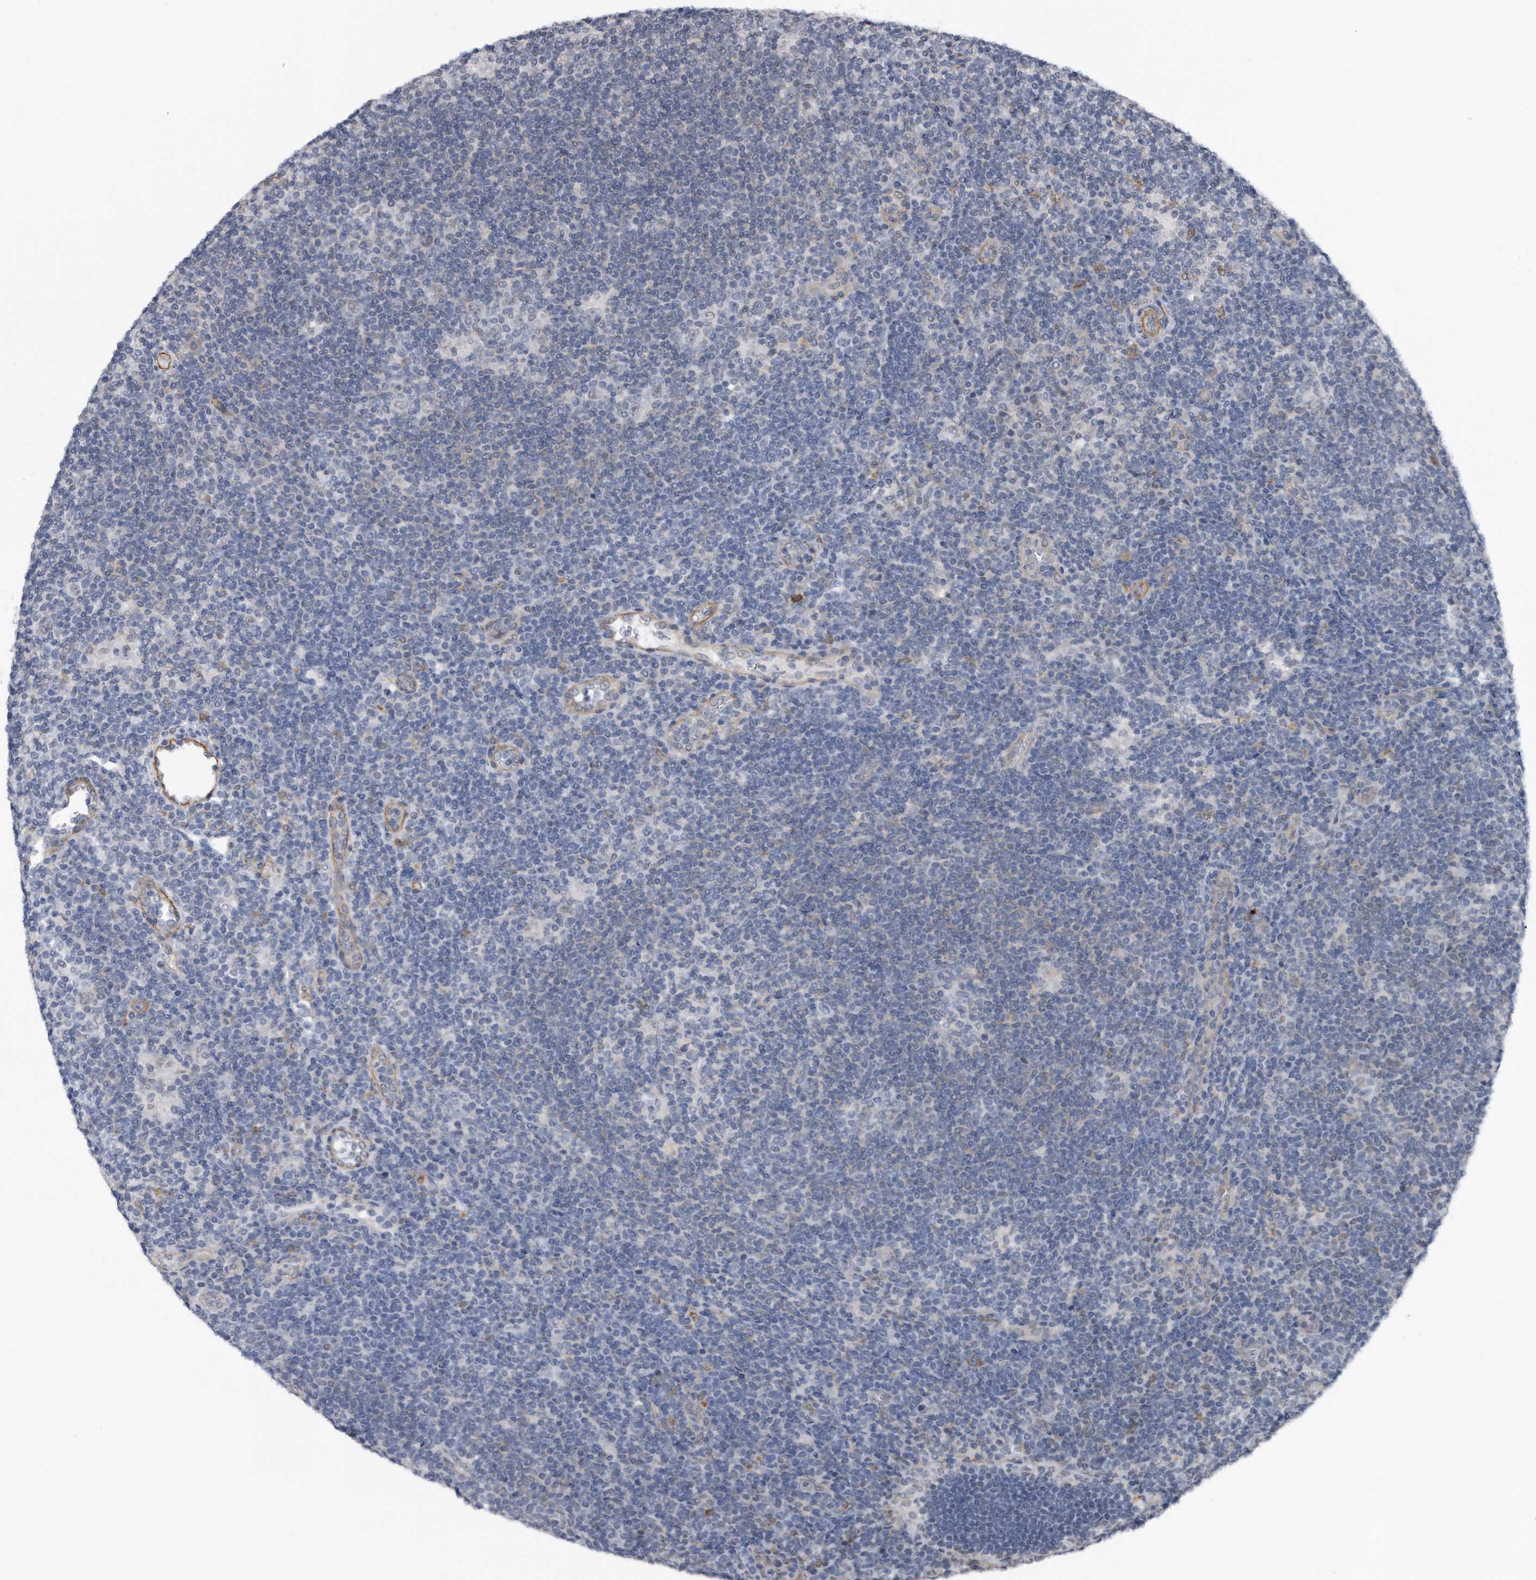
{"staining": {"intensity": "negative", "quantity": "none", "location": "none"}, "tissue": "lymphoma", "cell_type": "Tumor cells", "image_type": "cancer", "snomed": [{"axis": "morphology", "description": "Hodgkin's disease, NOS"}, {"axis": "topography", "description": "Lymph node"}], "caption": "High magnification brightfield microscopy of lymphoma stained with DAB (3,3'-diaminobenzidine) (brown) and counterstained with hematoxylin (blue): tumor cells show no significant positivity. (Immunohistochemistry, brightfield microscopy, high magnification).", "gene": "TP53INP1", "patient": {"sex": "female", "age": 57}}